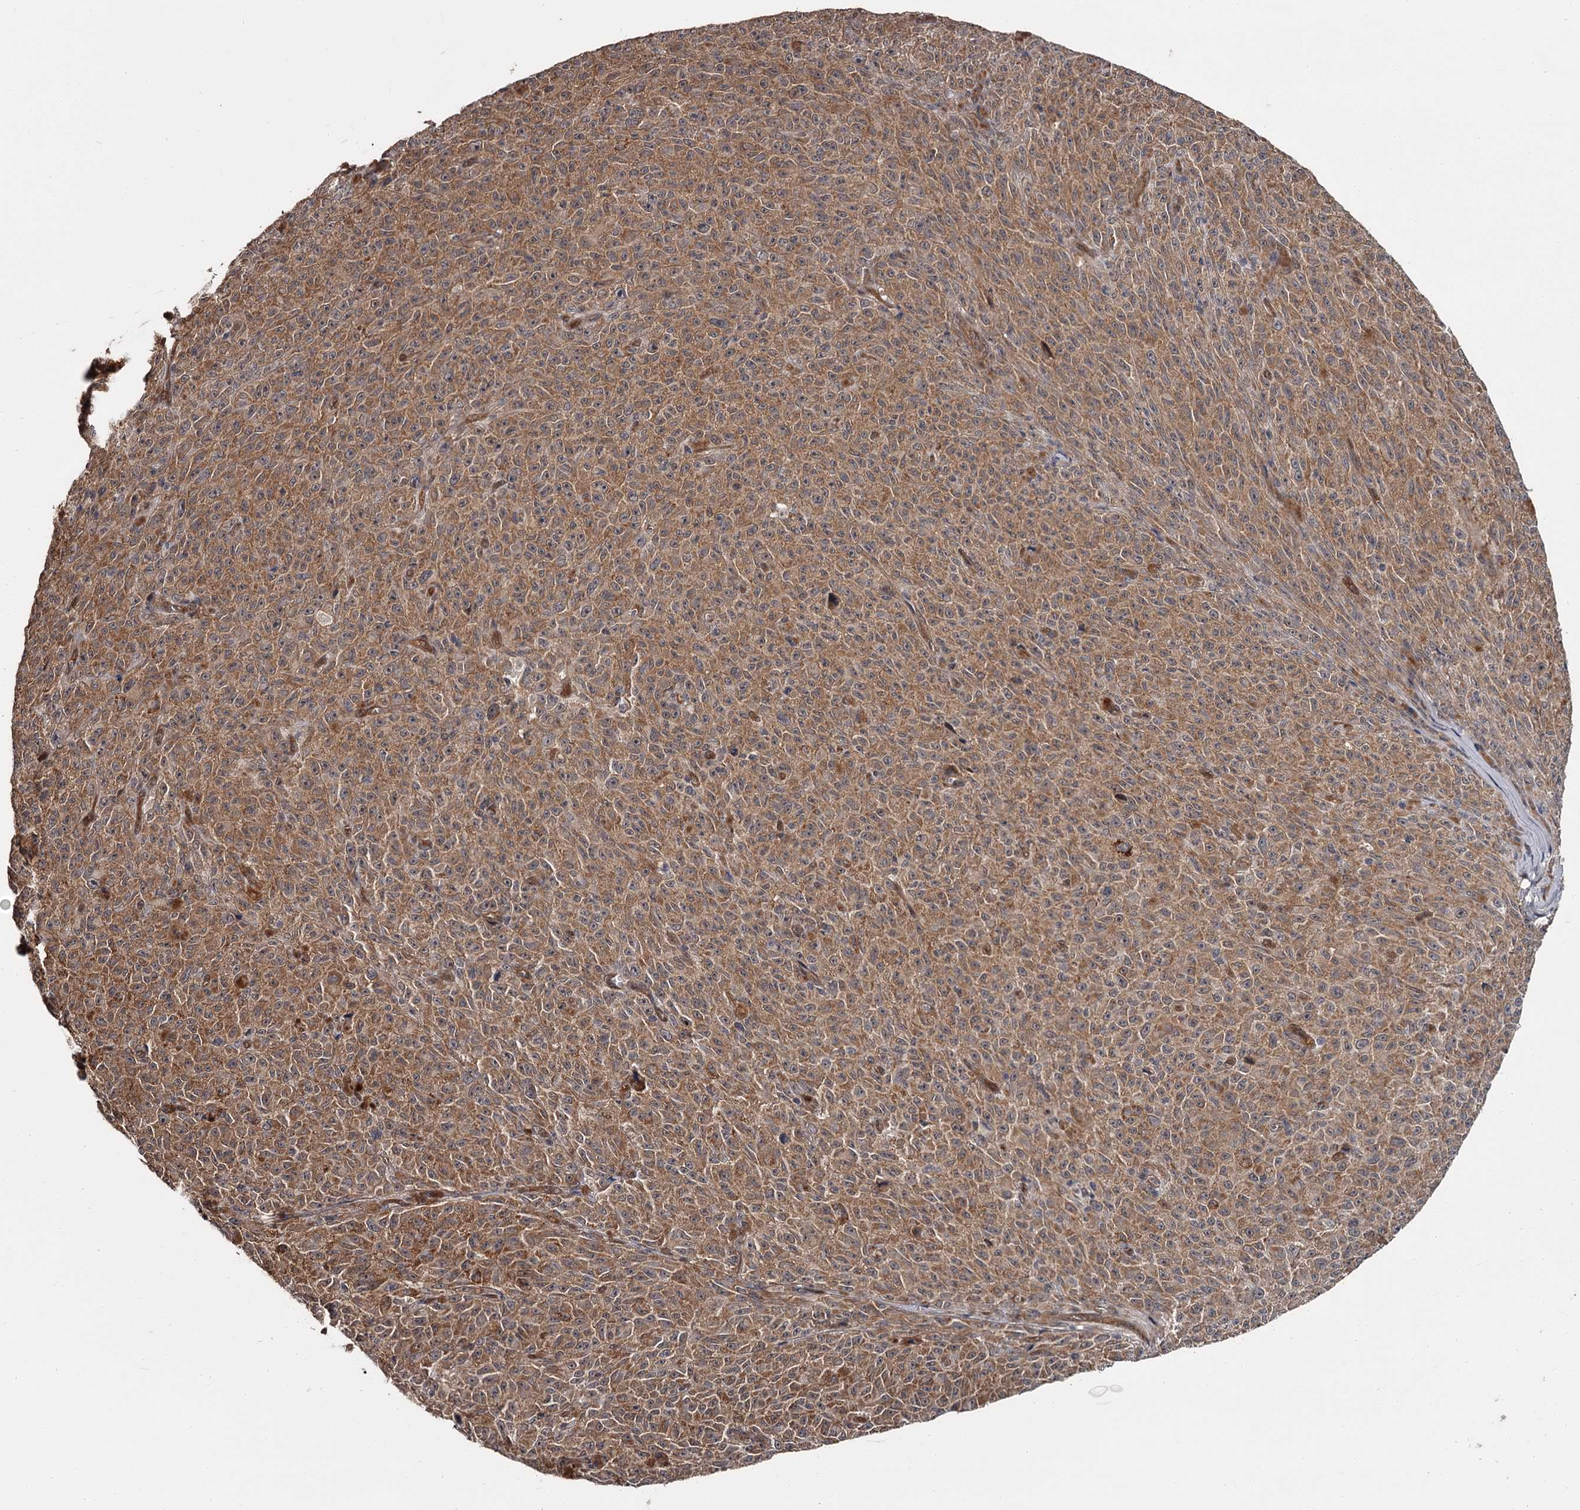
{"staining": {"intensity": "moderate", "quantity": ">75%", "location": "cytoplasmic/membranous"}, "tissue": "melanoma", "cell_type": "Tumor cells", "image_type": "cancer", "snomed": [{"axis": "morphology", "description": "Malignant melanoma, NOS"}, {"axis": "topography", "description": "Skin"}], "caption": "Immunohistochemical staining of melanoma reveals medium levels of moderate cytoplasmic/membranous positivity in about >75% of tumor cells.", "gene": "CDC42EP2", "patient": {"sex": "female", "age": 82}}